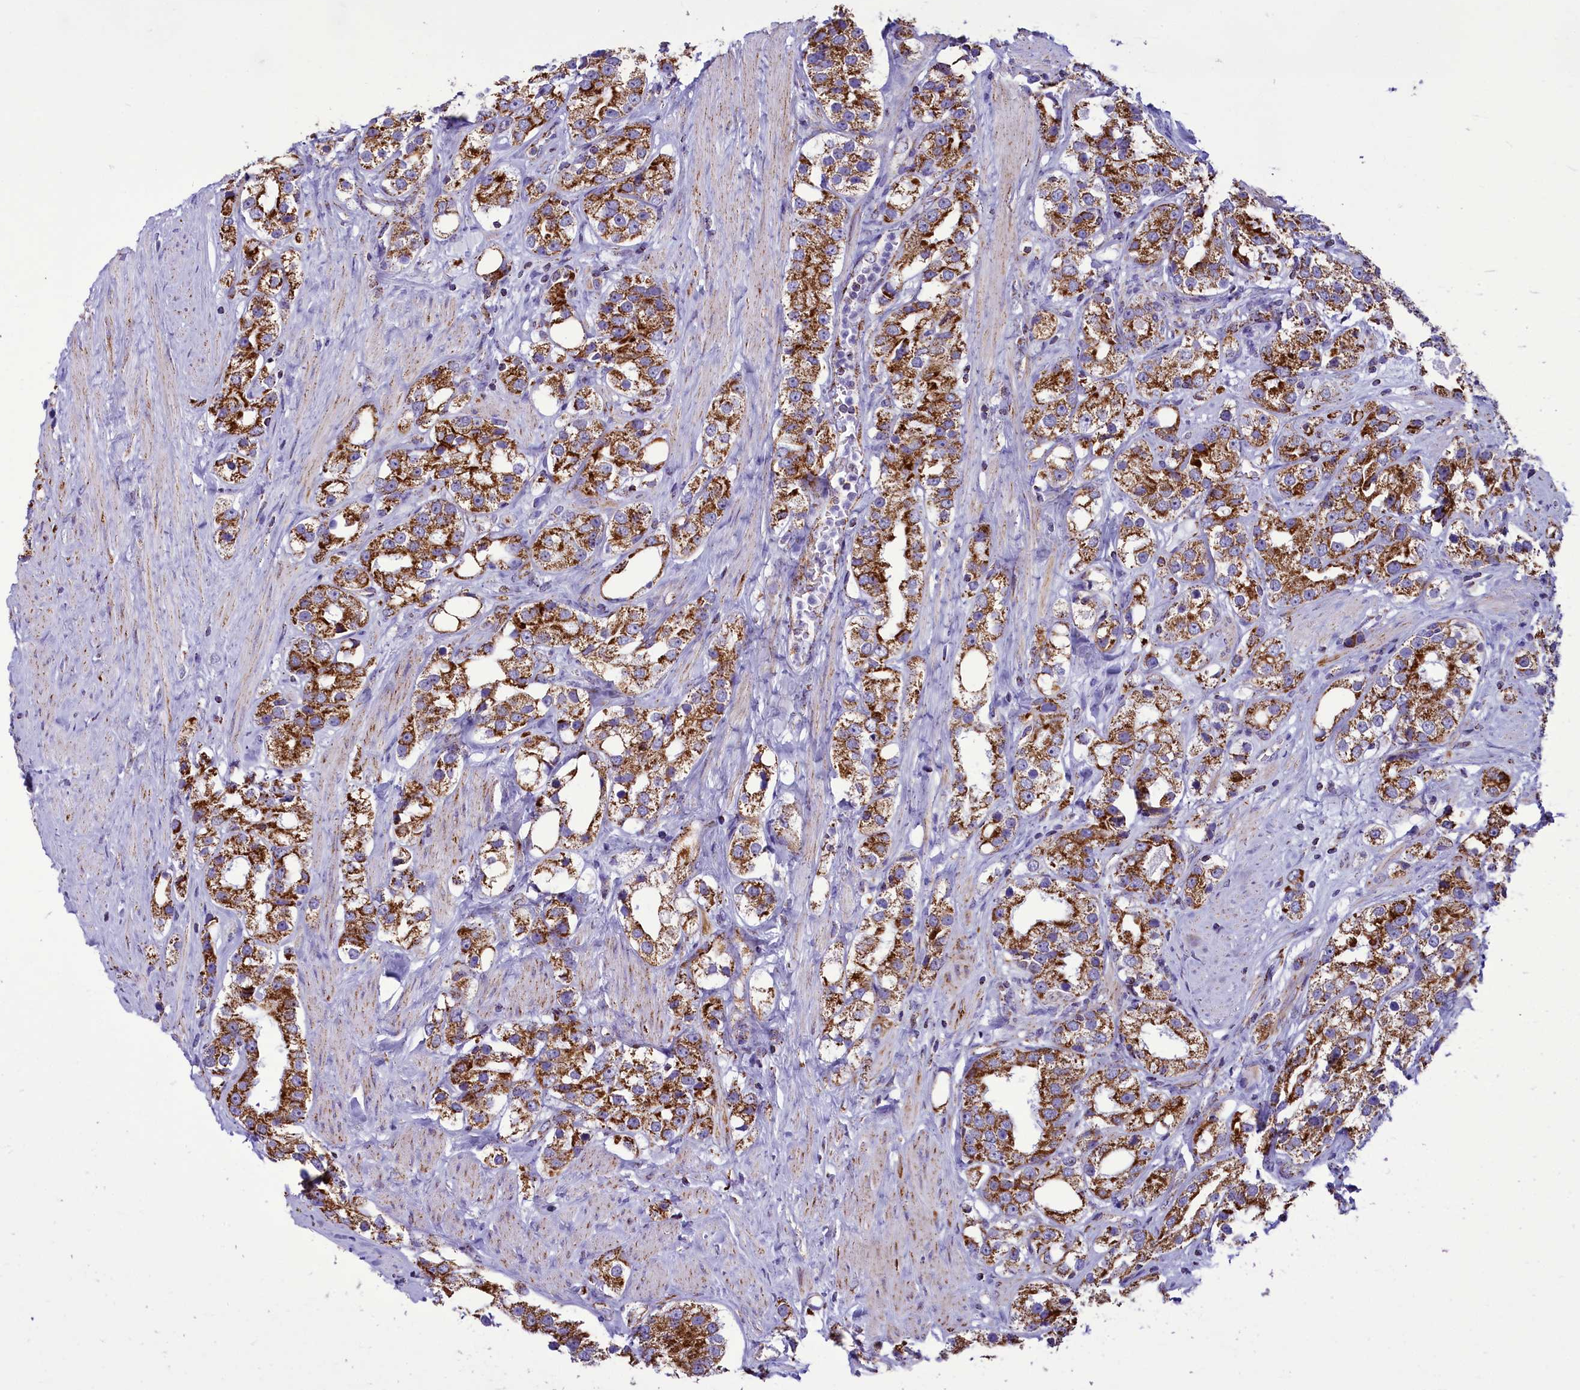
{"staining": {"intensity": "strong", "quantity": ">75%", "location": "cytoplasmic/membranous"}, "tissue": "prostate cancer", "cell_type": "Tumor cells", "image_type": "cancer", "snomed": [{"axis": "morphology", "description": "Adenocarcinoma, NOS"}, {"axis": "topography", "description": "Prostate"}], "caption": "This is an image of immunohistochemistry (IHC) staining of prostate cancer, which shows strong expression in the cytoplasmic/membranous of tumor cells.", "gene": "ICA1L", "patient": {"sex": "male", "age": 79}}